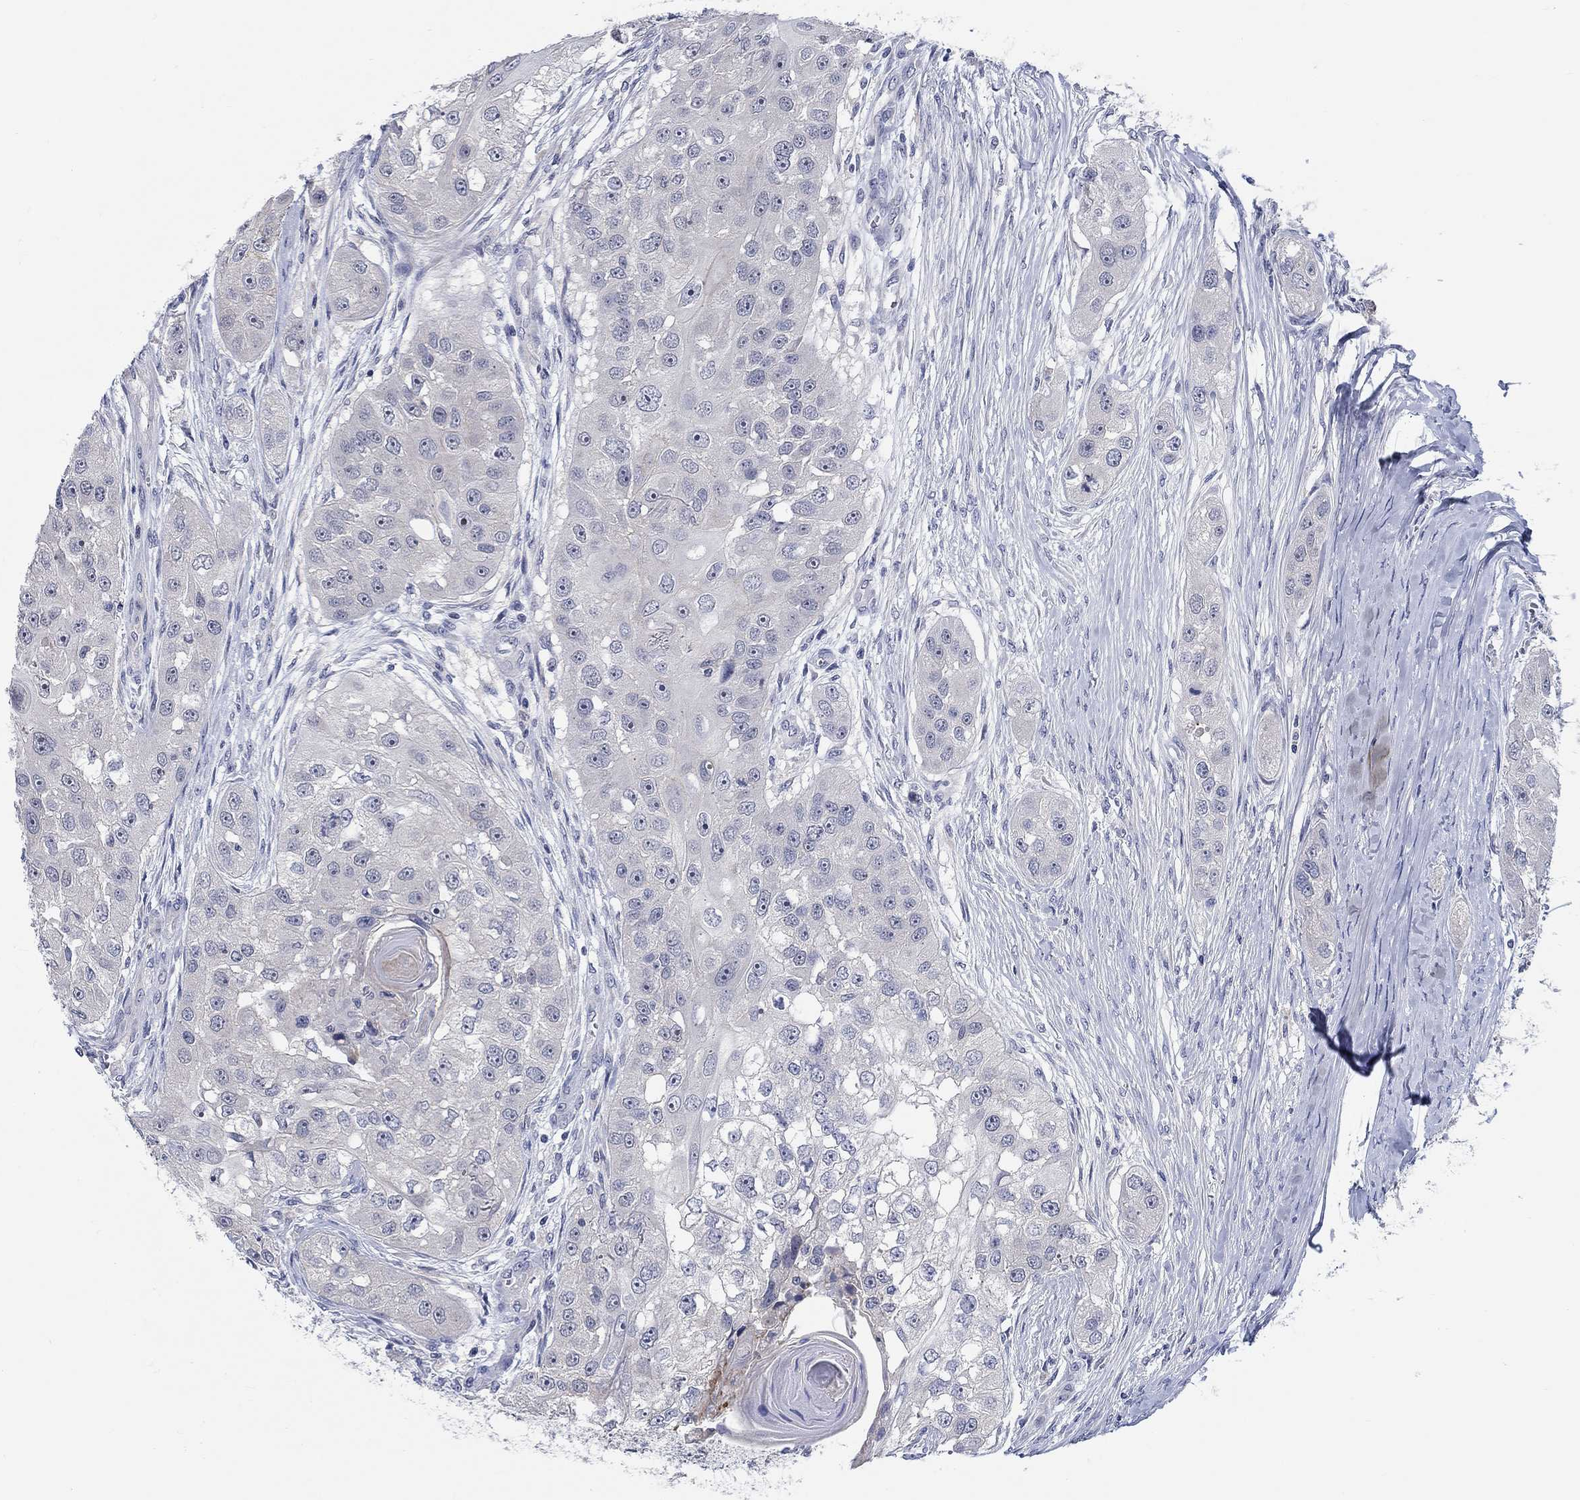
{"staining": {"intensity": "negative", "quantity": "none", "location": "none"}, "tissue": "head and neck cancer", "cell_type": "Tumor cells", "image_type": "cancer", "snomed": [{"axis": "morphology", "description": "Normal tissue, NOS"}, {"axis": "morphology", "description": "Squamous cell carcinoma, NOS"}, {"axis": "topography", "description": "Skeletal muscle"}, {"axis": "topography", "description": "Head-Neck"}], "caption": "Photomicrograph shows no significant protein expression in tumor cells of head and neck squamous cell carcinoma.", "gene": "SMIM18", "patient": {"sex": "male", "age": 51}}